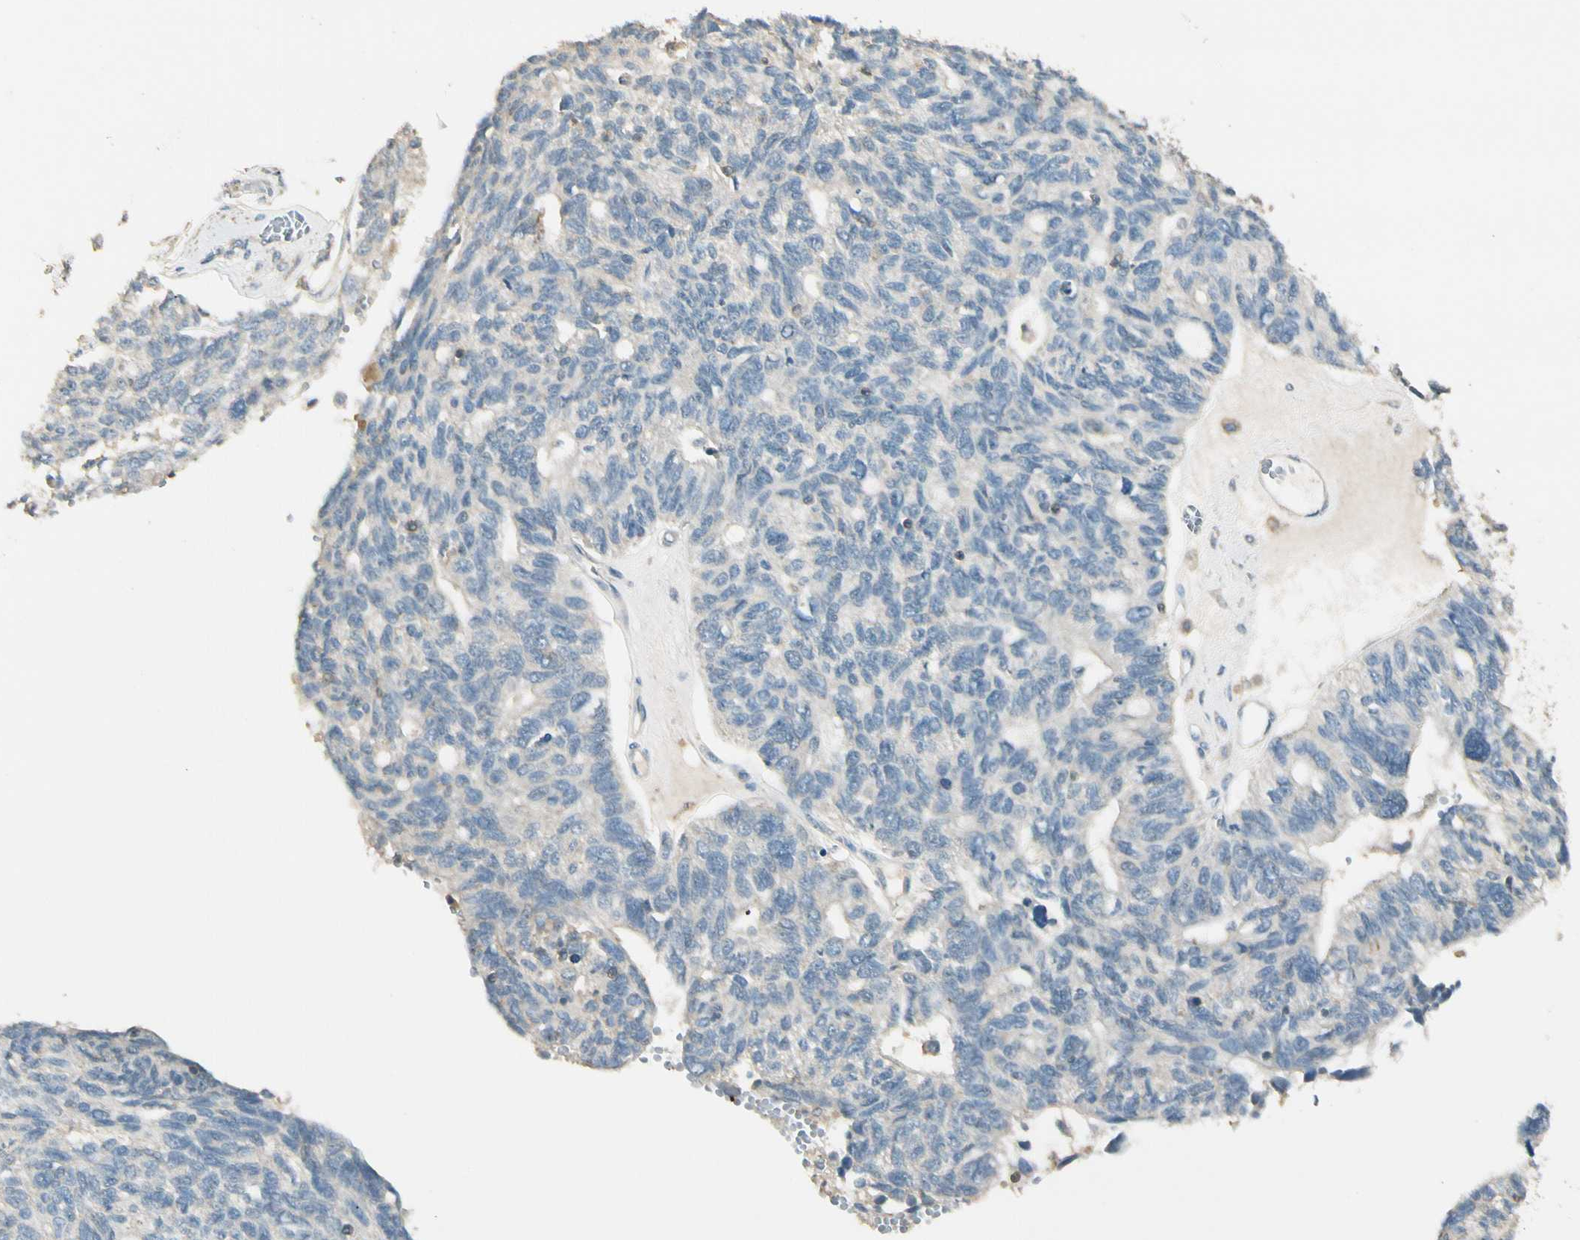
{"staining": {"intensity": "weak", "quantity": "<25%", "location": "cytoplasmic/membranous"}, "tissue": "ovarian cancer", "cell_type": "Tumor cells", "image_type": "cancer", "snomed": [{"axis": "morphology", "description": "Cystadenocarcinoma, serous, NOS"}, {"axis": "topography", "description": "Ovary"}], "caption": "Ovarian cancer (serous cystadenocarcinoma) stained for a protein using immunohistochemistry (IHC) exhibits no staining tumor cells.", "gene": "PLXNA1", "patient": {"sex": "female", "age": 79}}